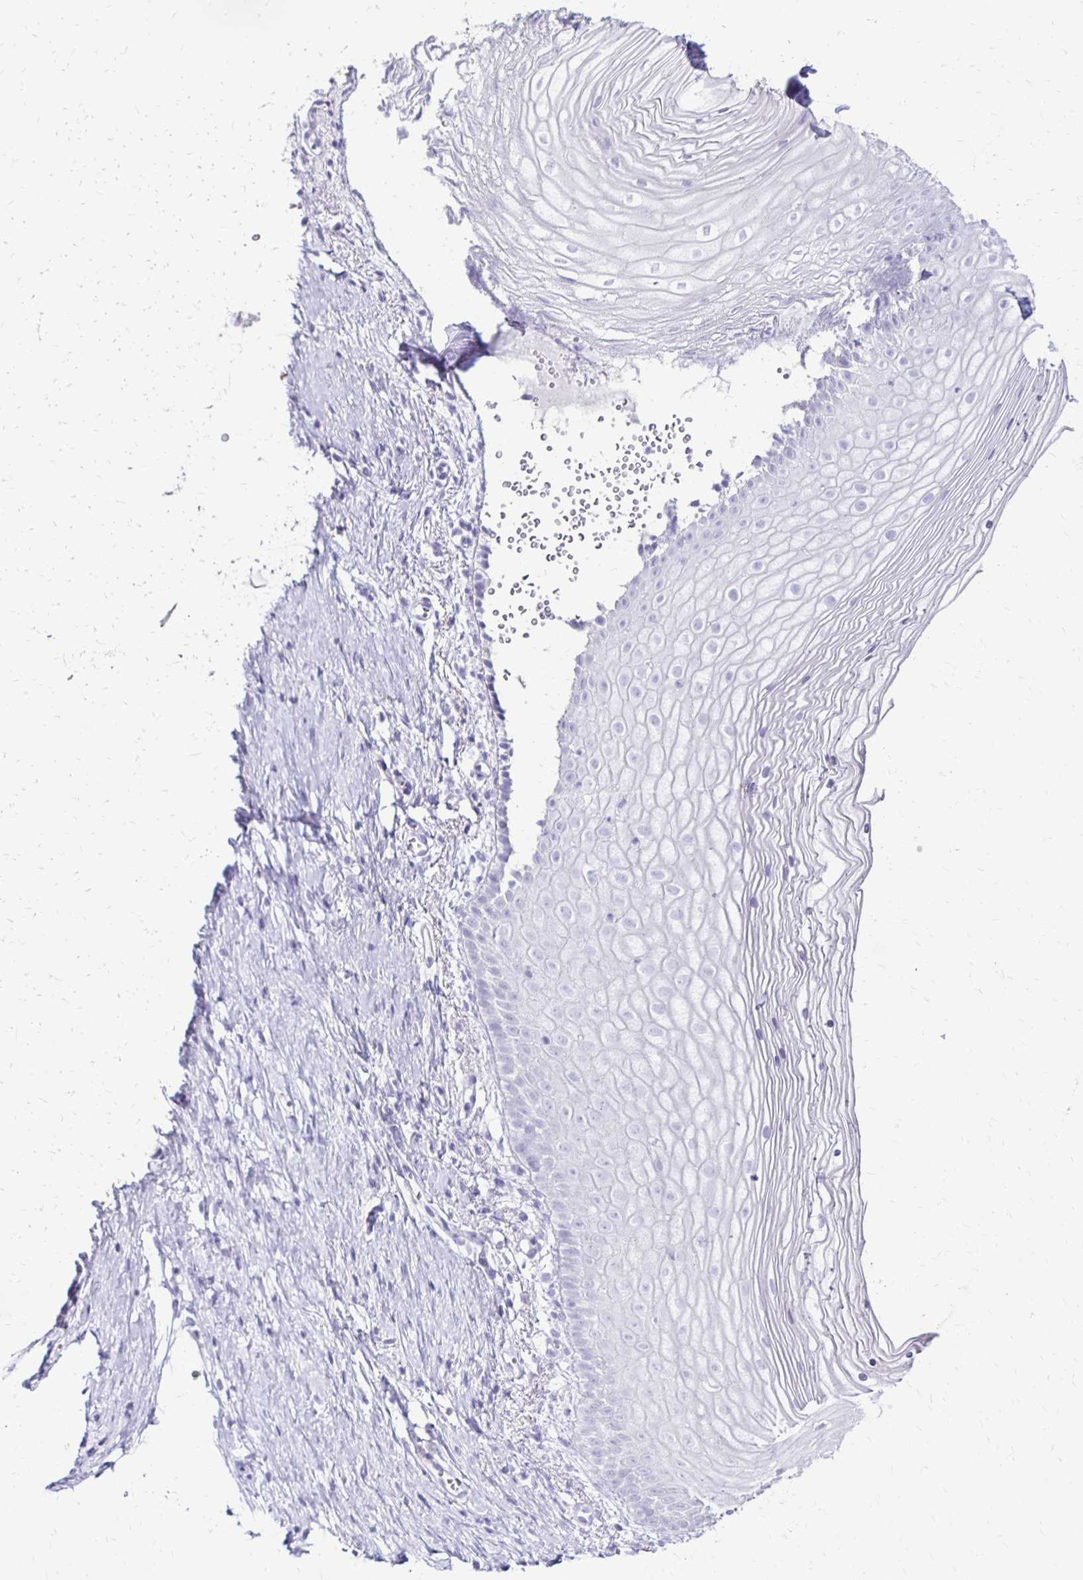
{"staining": {"intensity": "negative", "quantity": "none", "location": "none"}, "tissue": "vagina", "cell_type": "Squamous epithelial cells", "image_type": "normal", "snomed": [{"axis": "morphology", "description": "Normal tissue, NOS"}, {"axis": "topography", "description": "Vagina"}], "caption": "Immunohistochemical staining of benign vagina demonstrates no significant staining in squamous epithelial cells.", "gene": "RYR1", "patient": {"sex": "female", "age": 56}}